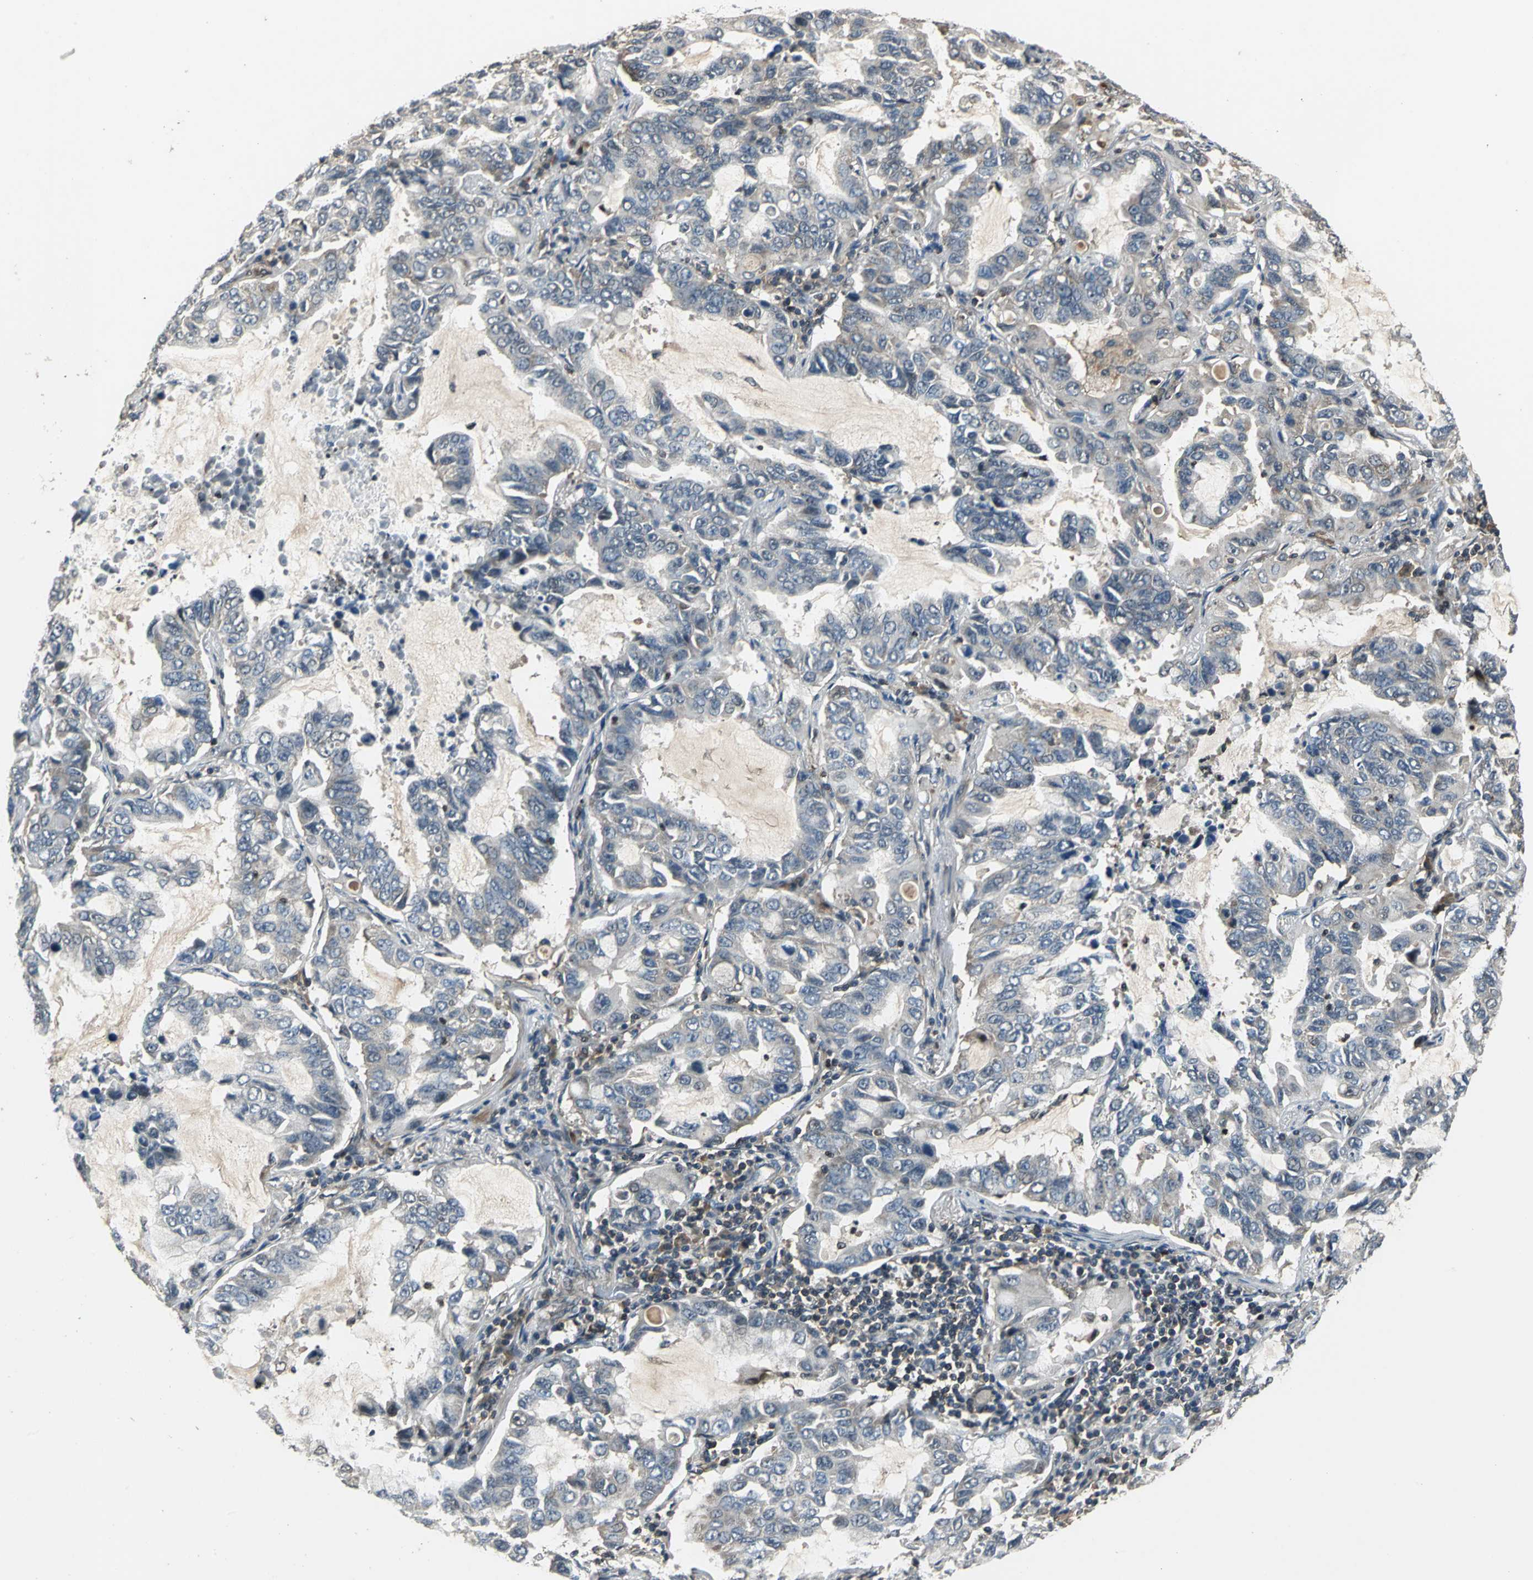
{"staining": {"intensity": "negative", "quantity": "none", "location": "none"}, "tissue": "lung cancer", "cell_type": "Tumor cells", "image_type": "cancer", "snomed": [{"axis": "morphology", "description": "Adenocarcinoma, NOS"}, {"axis": "topography", "description": "Lung"}], "caption": "The micrograph displays no significant staining in tumor cells of lung adenocarcinoma.", "gene": "EIF2B2", "patient": {"sex": "male", "age": 64}}